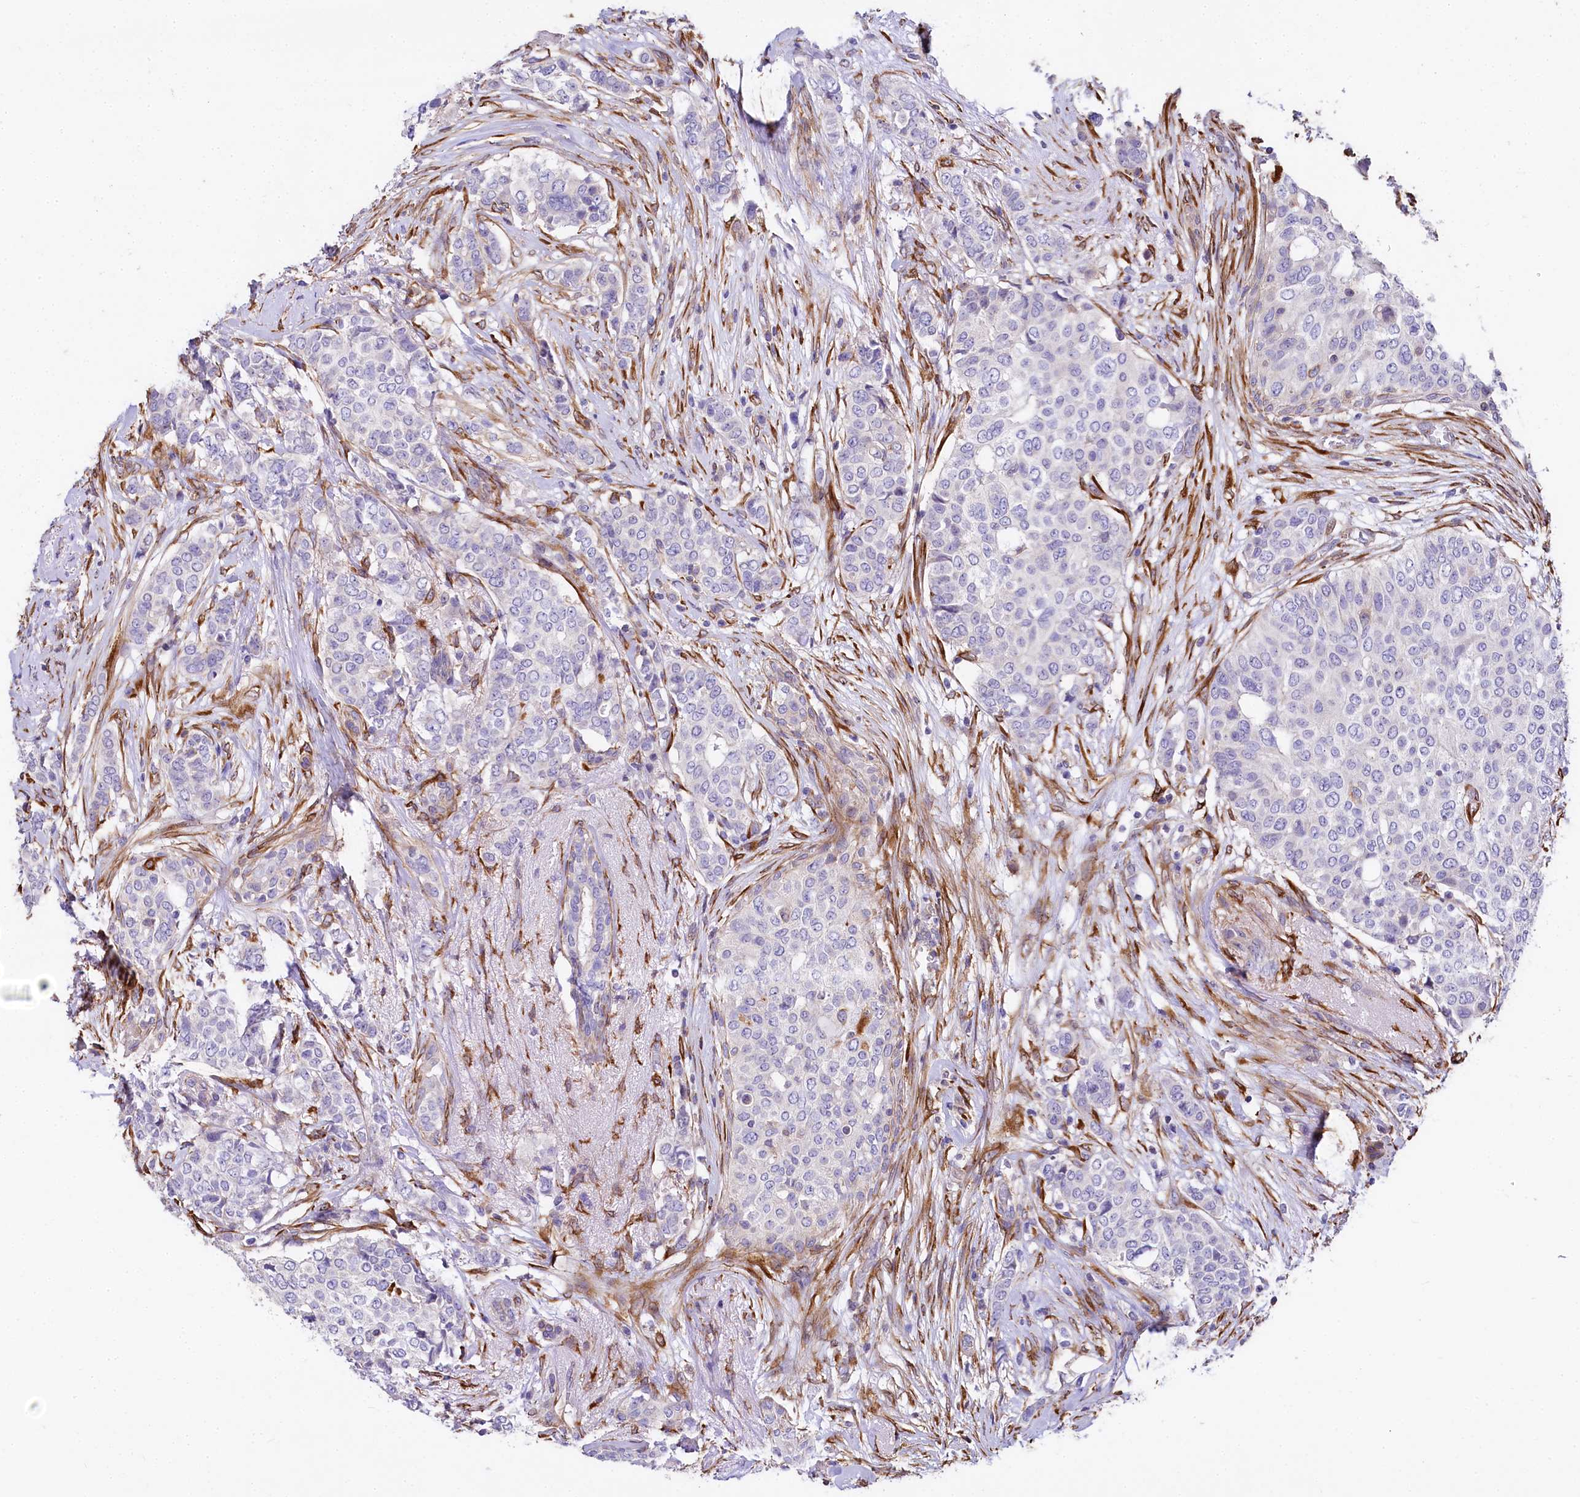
{"staining": {"intensity": "negative", "quantity": "none", "location": "none"}, "tissue": "breast cancer", "cell_type": "Tumor cells", "image_type": "cancer", "snomed": [{"axis": "morphology", "description": "Lobular carcinoma"}, {"axis": "topography", "description": "Breast"}], "caption": "Immunohistochemistry (IHC) of breast cancer reveals no expression in tumor cells.", "gene": "FCHSD2", "patient": {"sex": "female", "age": 51}}